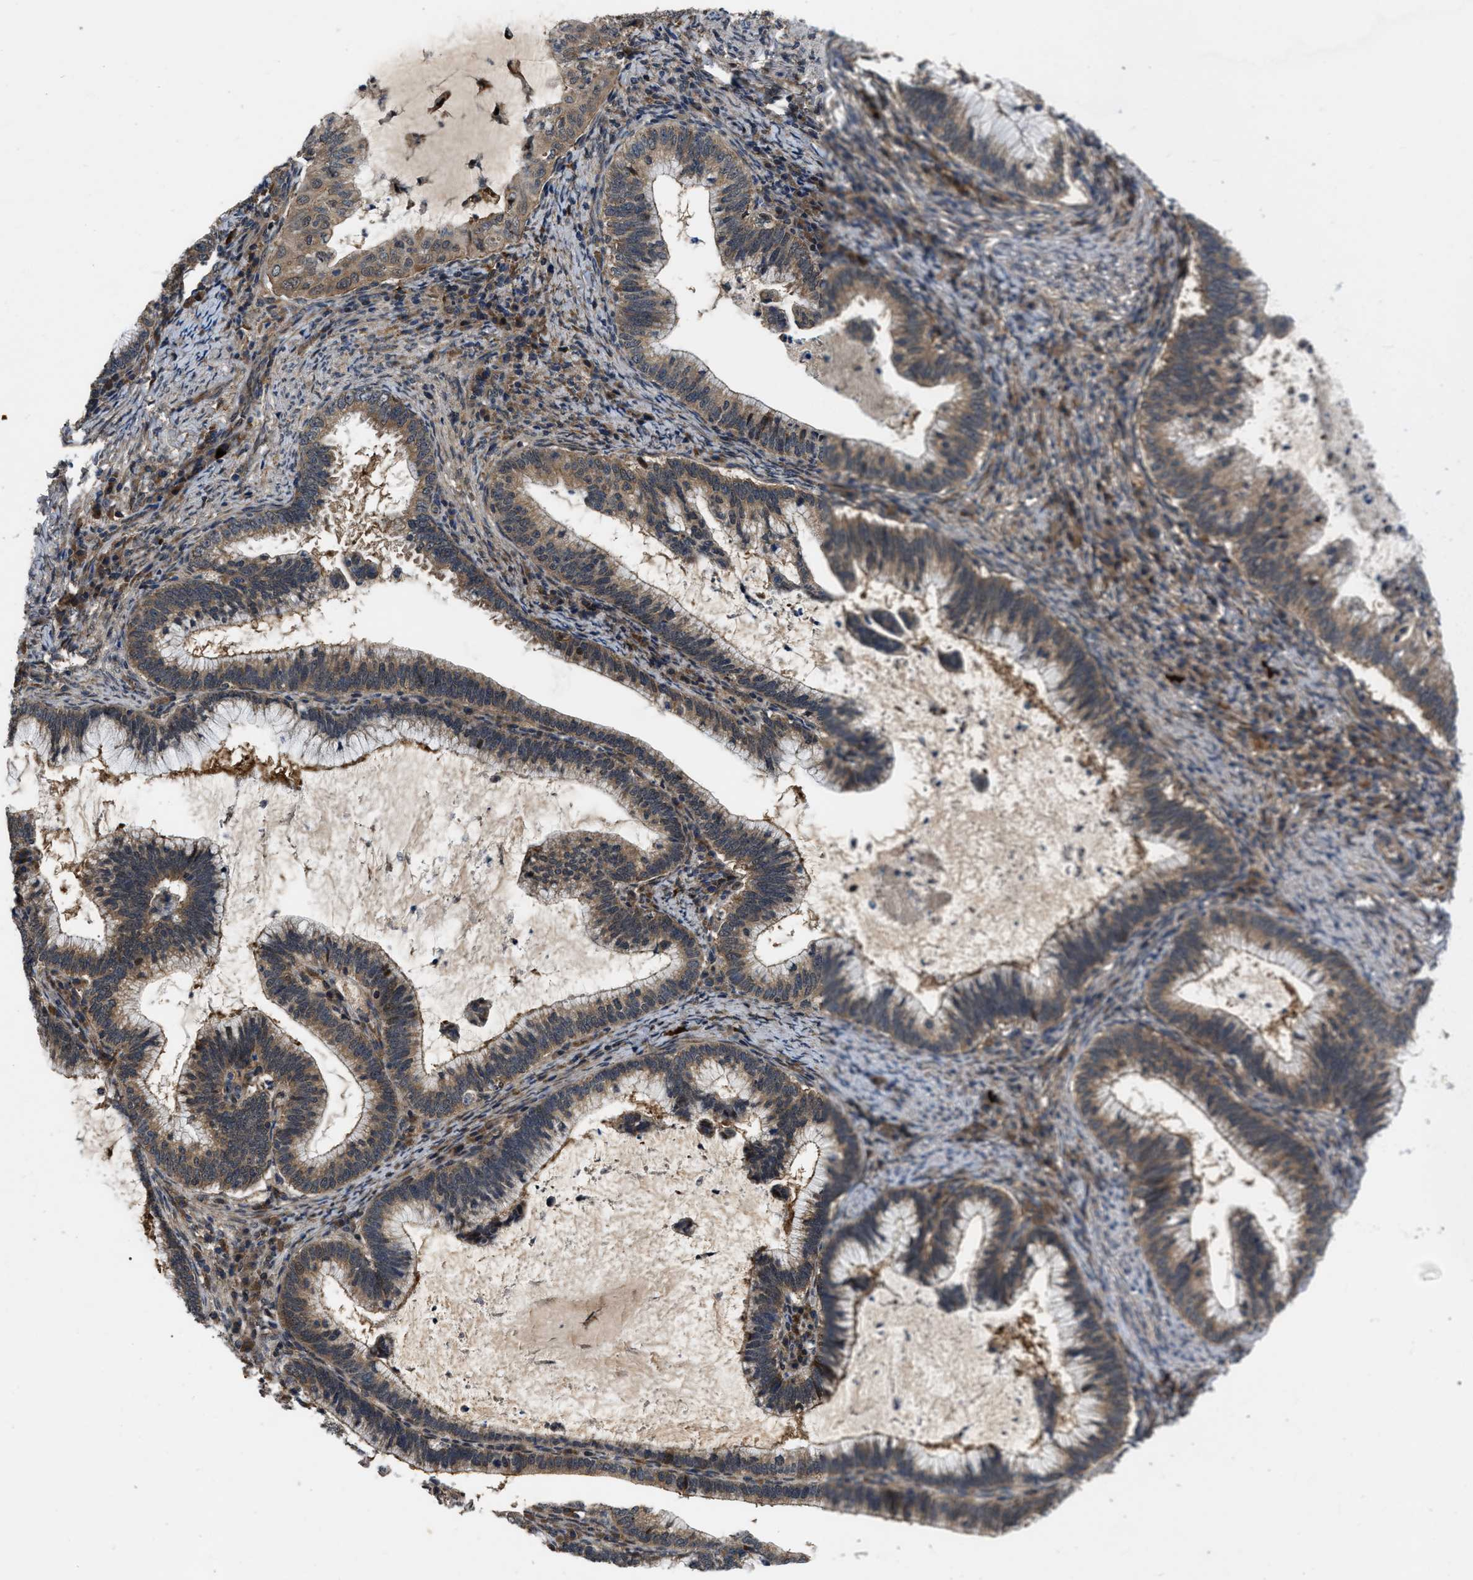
{"staining": {"intensity": "moderate", "quantity": ">75%", "location": "cytoplasmic/membranous"}, "tissue": "cervical cancer", "cell_type": "Tumor cells", "image_type": "cancer", "snomed": [{"axis": "morphology", "description": "Adenocarcinoma, NOS"}, {"axis": "topography", "description": "Cervix"}], "caption": "Approximately >75% of tumor cells in human cervical adenocarcinoma display moderate cytoplasmic/membranous protein positivity as visualized by brown immunohistochemical staining.", "gene": "PPWD1", "patient": {"sex": "female", "age": 36}}